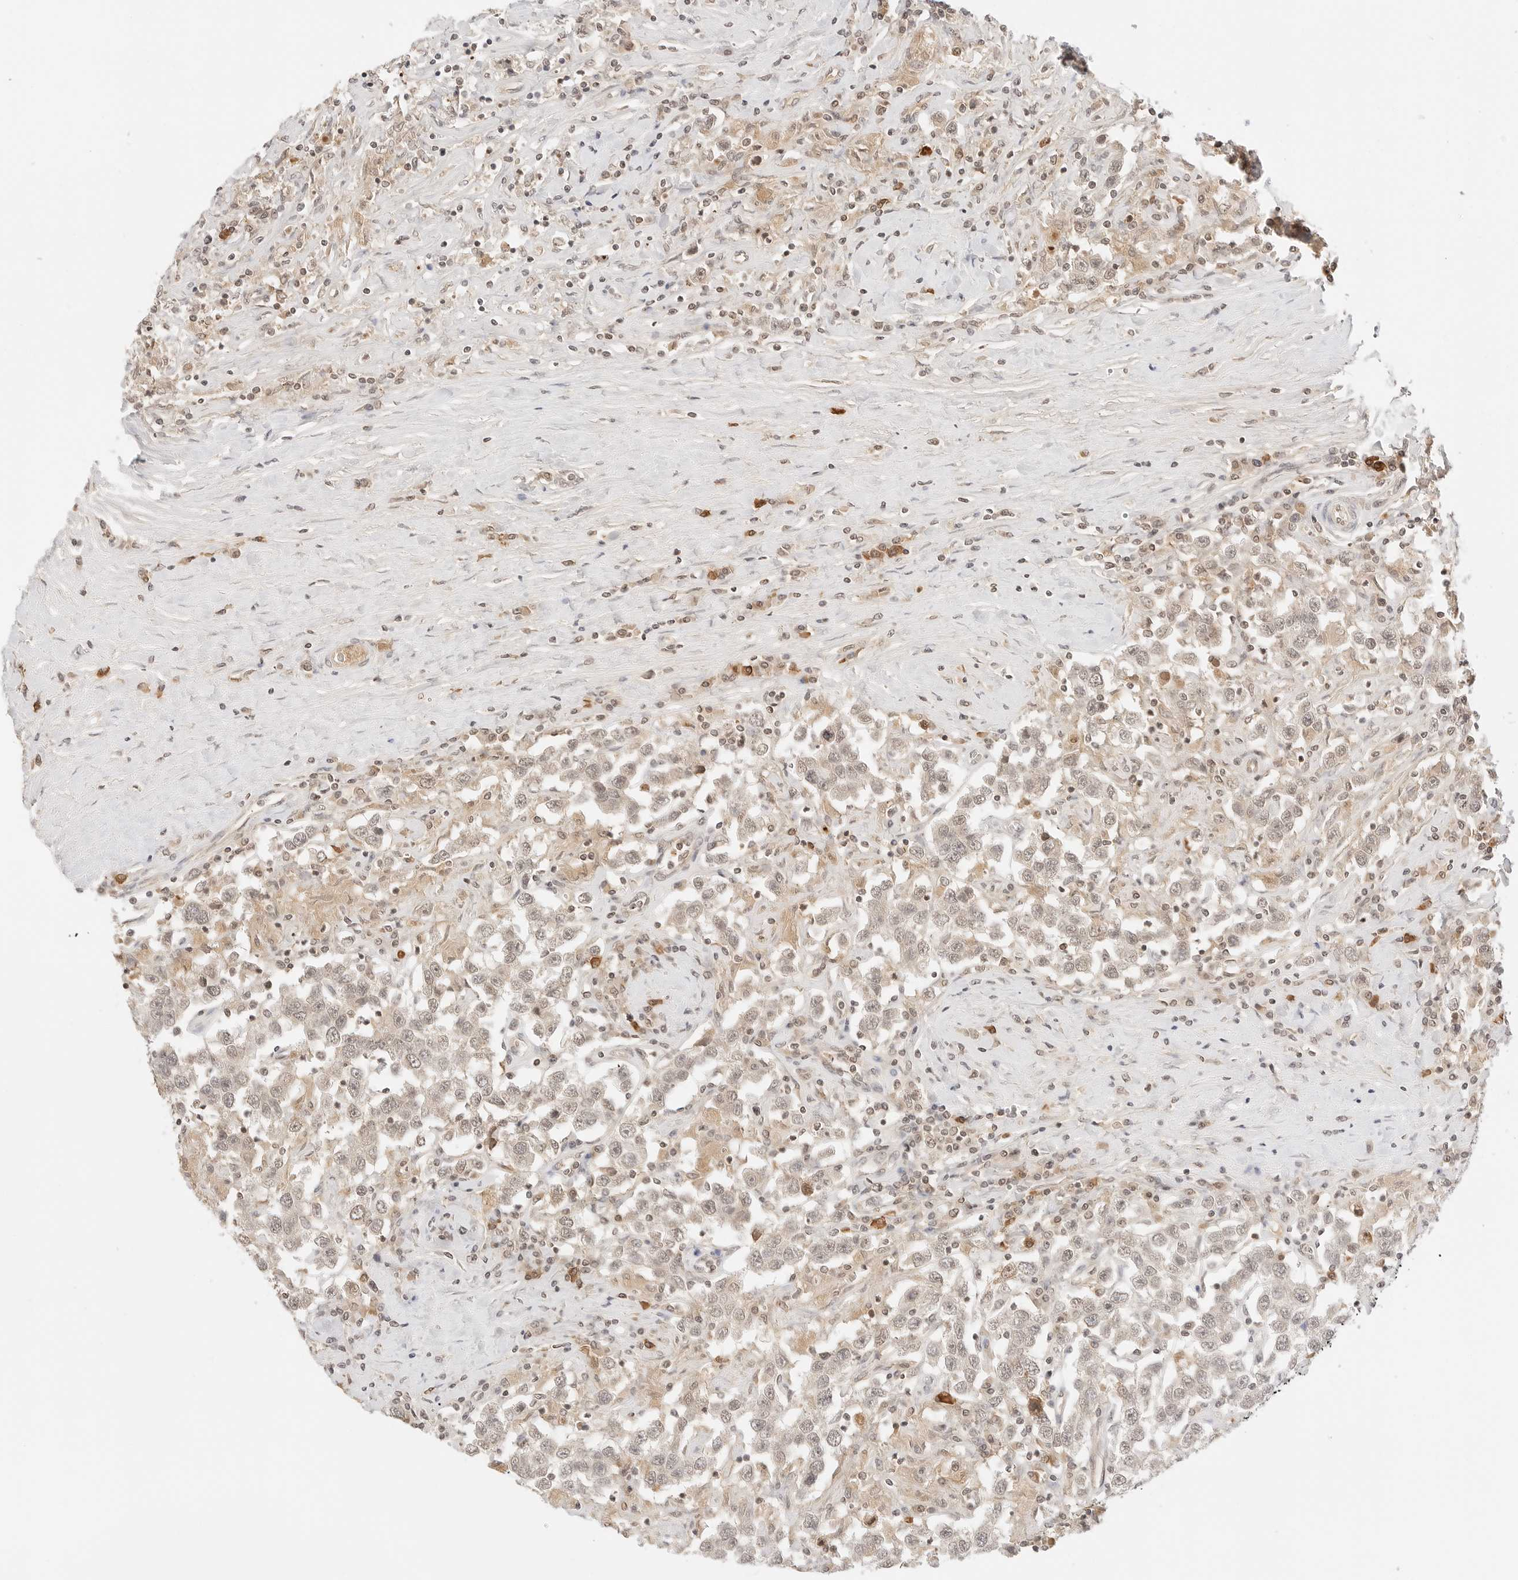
{"staining": {"intensity": "weak", "quantity": ">75%", "location": "cytoplasmic/membranous"}, "tissue": "testis cancer", "cell_type": "Tumor cells", "image_type": "cancer", "snomed": [{"axis": "morphology", "description": "Seminoma, NOS"}, {"axis": "topography", "description": "Testis"}], "caption": "Testis cancer stained for a protein exhibits weak cytoplasmic/membranous positivity in tumor cells.", "gene": "SEPTIN4", "patient": {"sex": "male", "age": 41}}